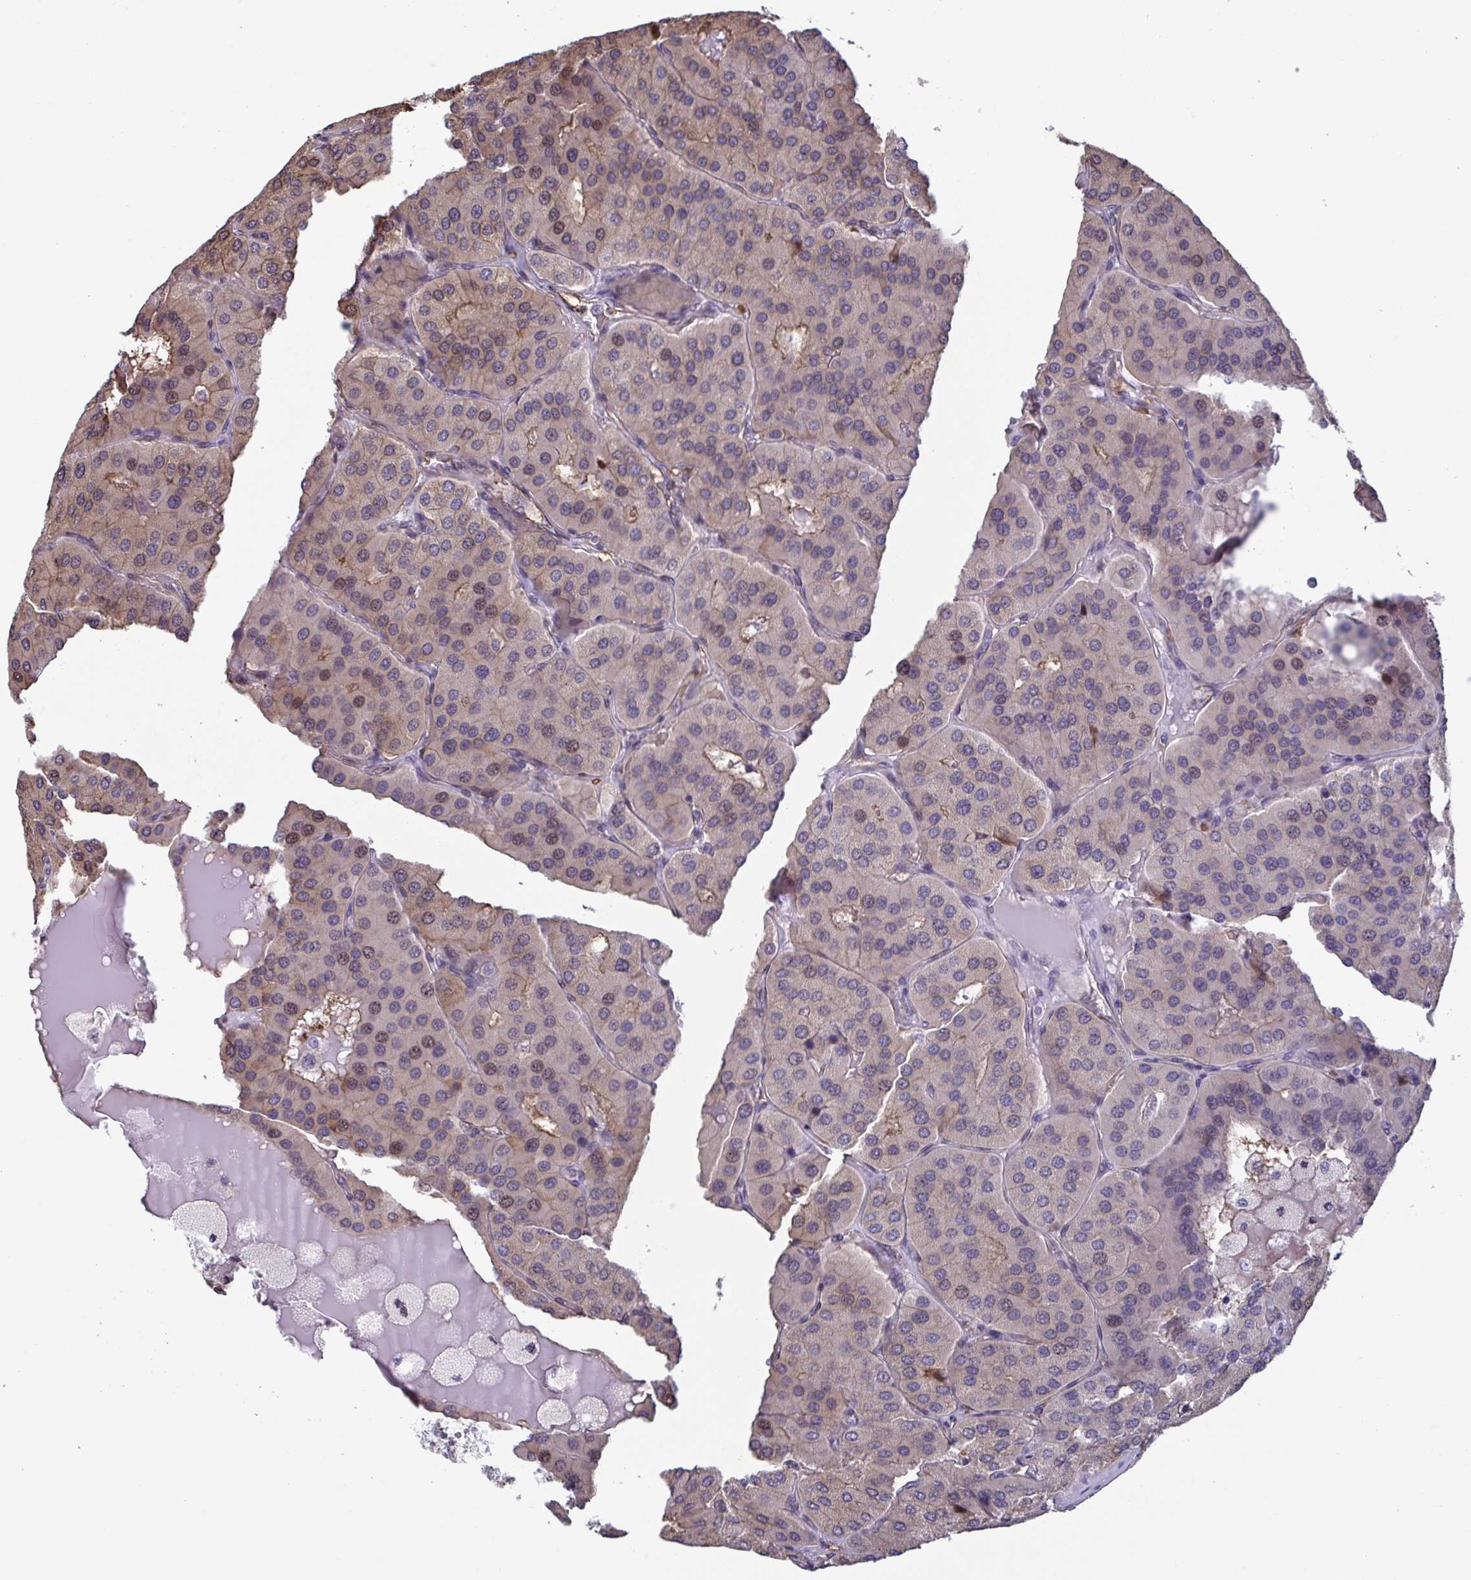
{"staining": {"intensity": "moderate", "quantity": "<25%", "location": "cytoplasmic/membranous,nuclear"}, "tissue": "parathyroid gland", "cell_type": "Glandular cells", "image_type": "normal", "snomed": [{"axis": "morphology", "description": "Normal tissue, NOS"}, {"axis": "morphology", "description": "Adenoma, NOS"}, {"axis": "topography", "description": "Parathyroid gland"}], "caption": "Protein positivity by immunohistochemistry (IHC) shows moderate cytoplasmic/membranous,nuclear positivity in approximately <25% of glandular cells in normal parathyroid gland.", "gene": "PELI1", "patient": {"sex": "female", "age": 86}}